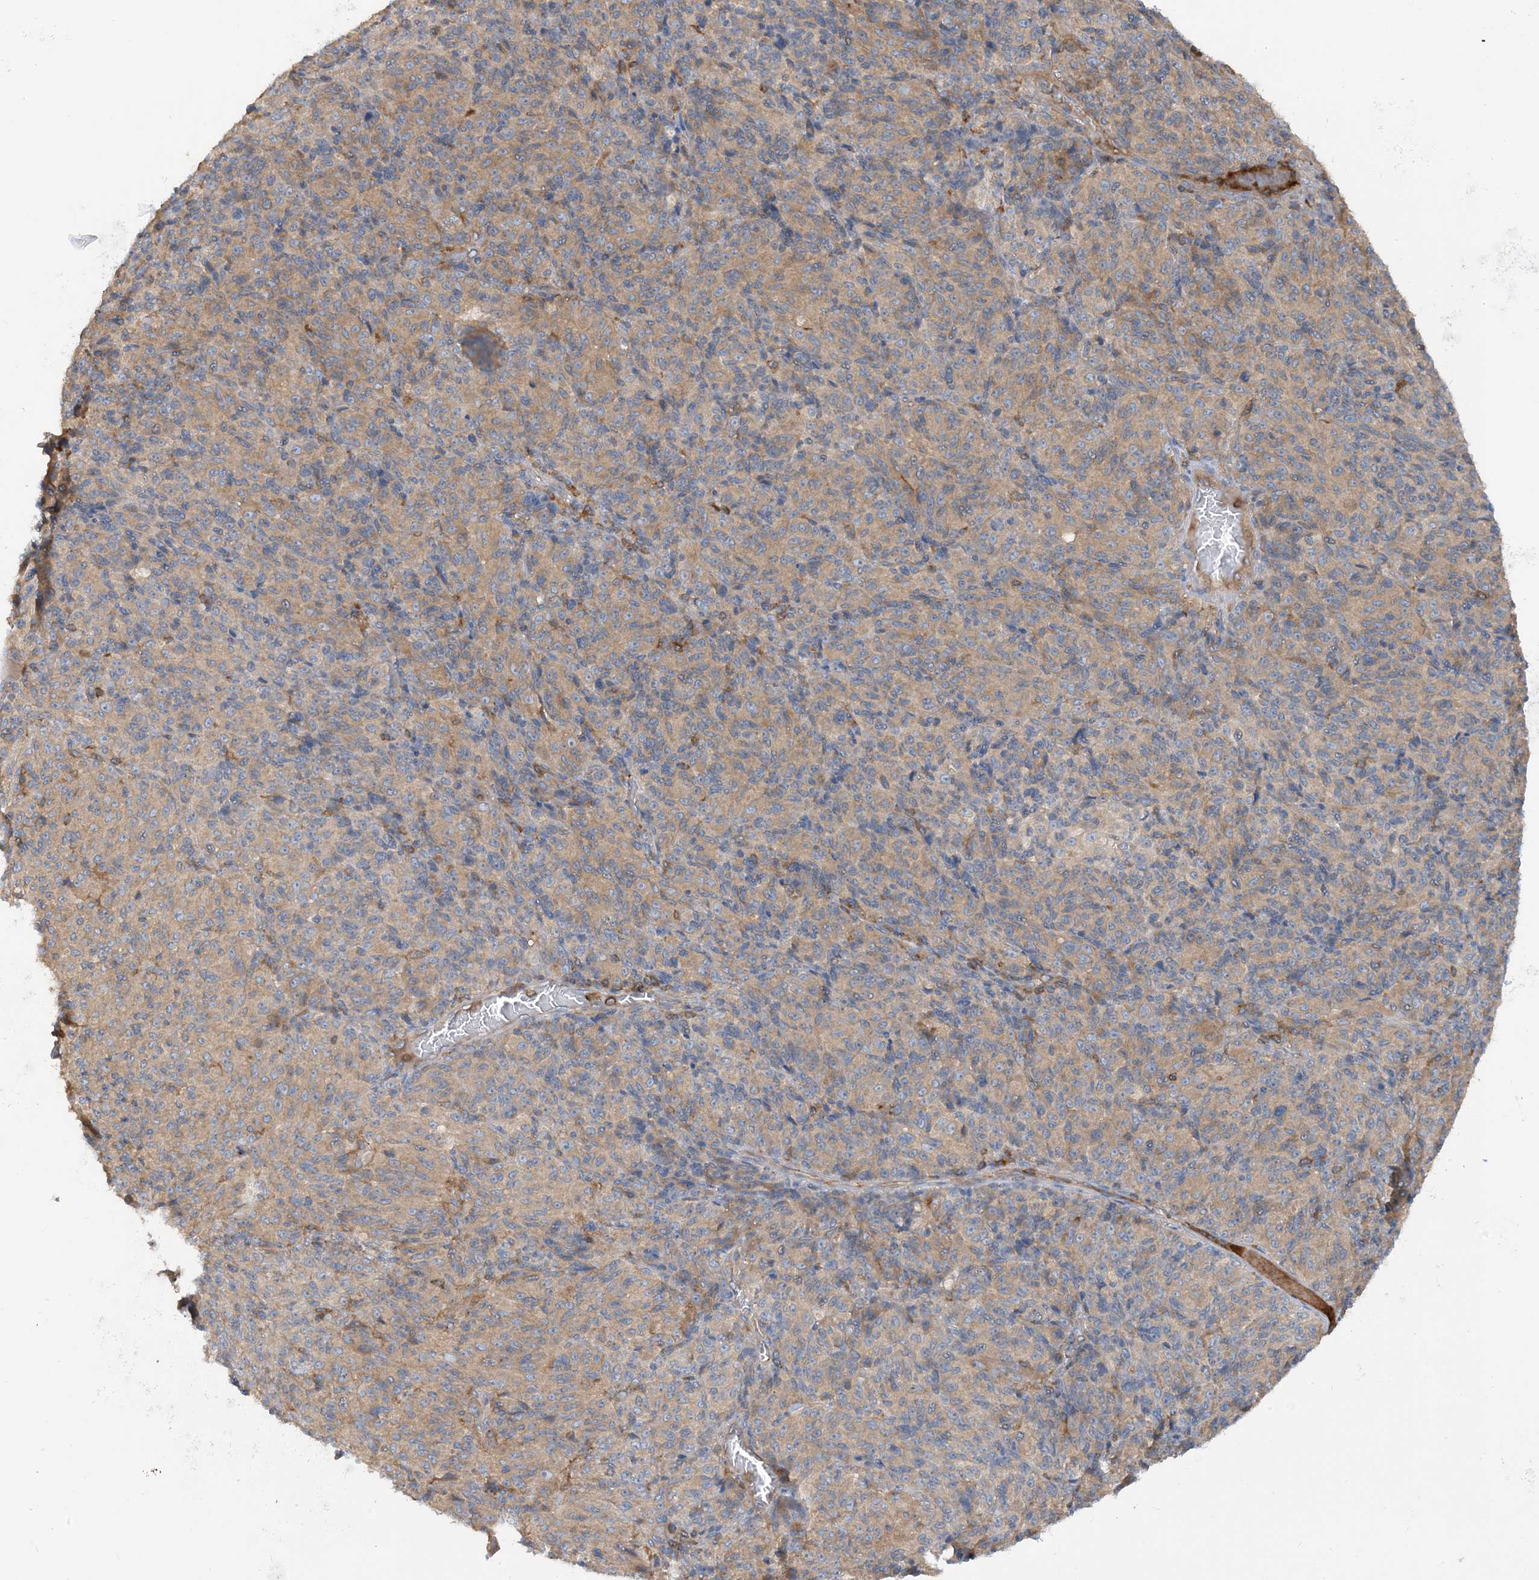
{"staining": {"intensity": "weak", "quantity": "25%-75%", "location": "cytoplasmic/membranous"}, "tissue": "melanoma", "cell_type": "Tumor cells", "image_type": "cancer", "snomed": [{"axis": "morphology", "description": "Malignant melanoma, Metastatic site"}, {"axis": "topography", "description": "Brain"}], "caption": "High-magnification brightfield microscopy of melanoma stained with DAB (brown) and counterstained with hematoxylin (blue). tumor cells exhibit weak cytoplasmic/membranous staining is identified in approximately25%-75% of cells.", "gene": "SFMBT2", "patient": {"sex": "female", "age": 56}}